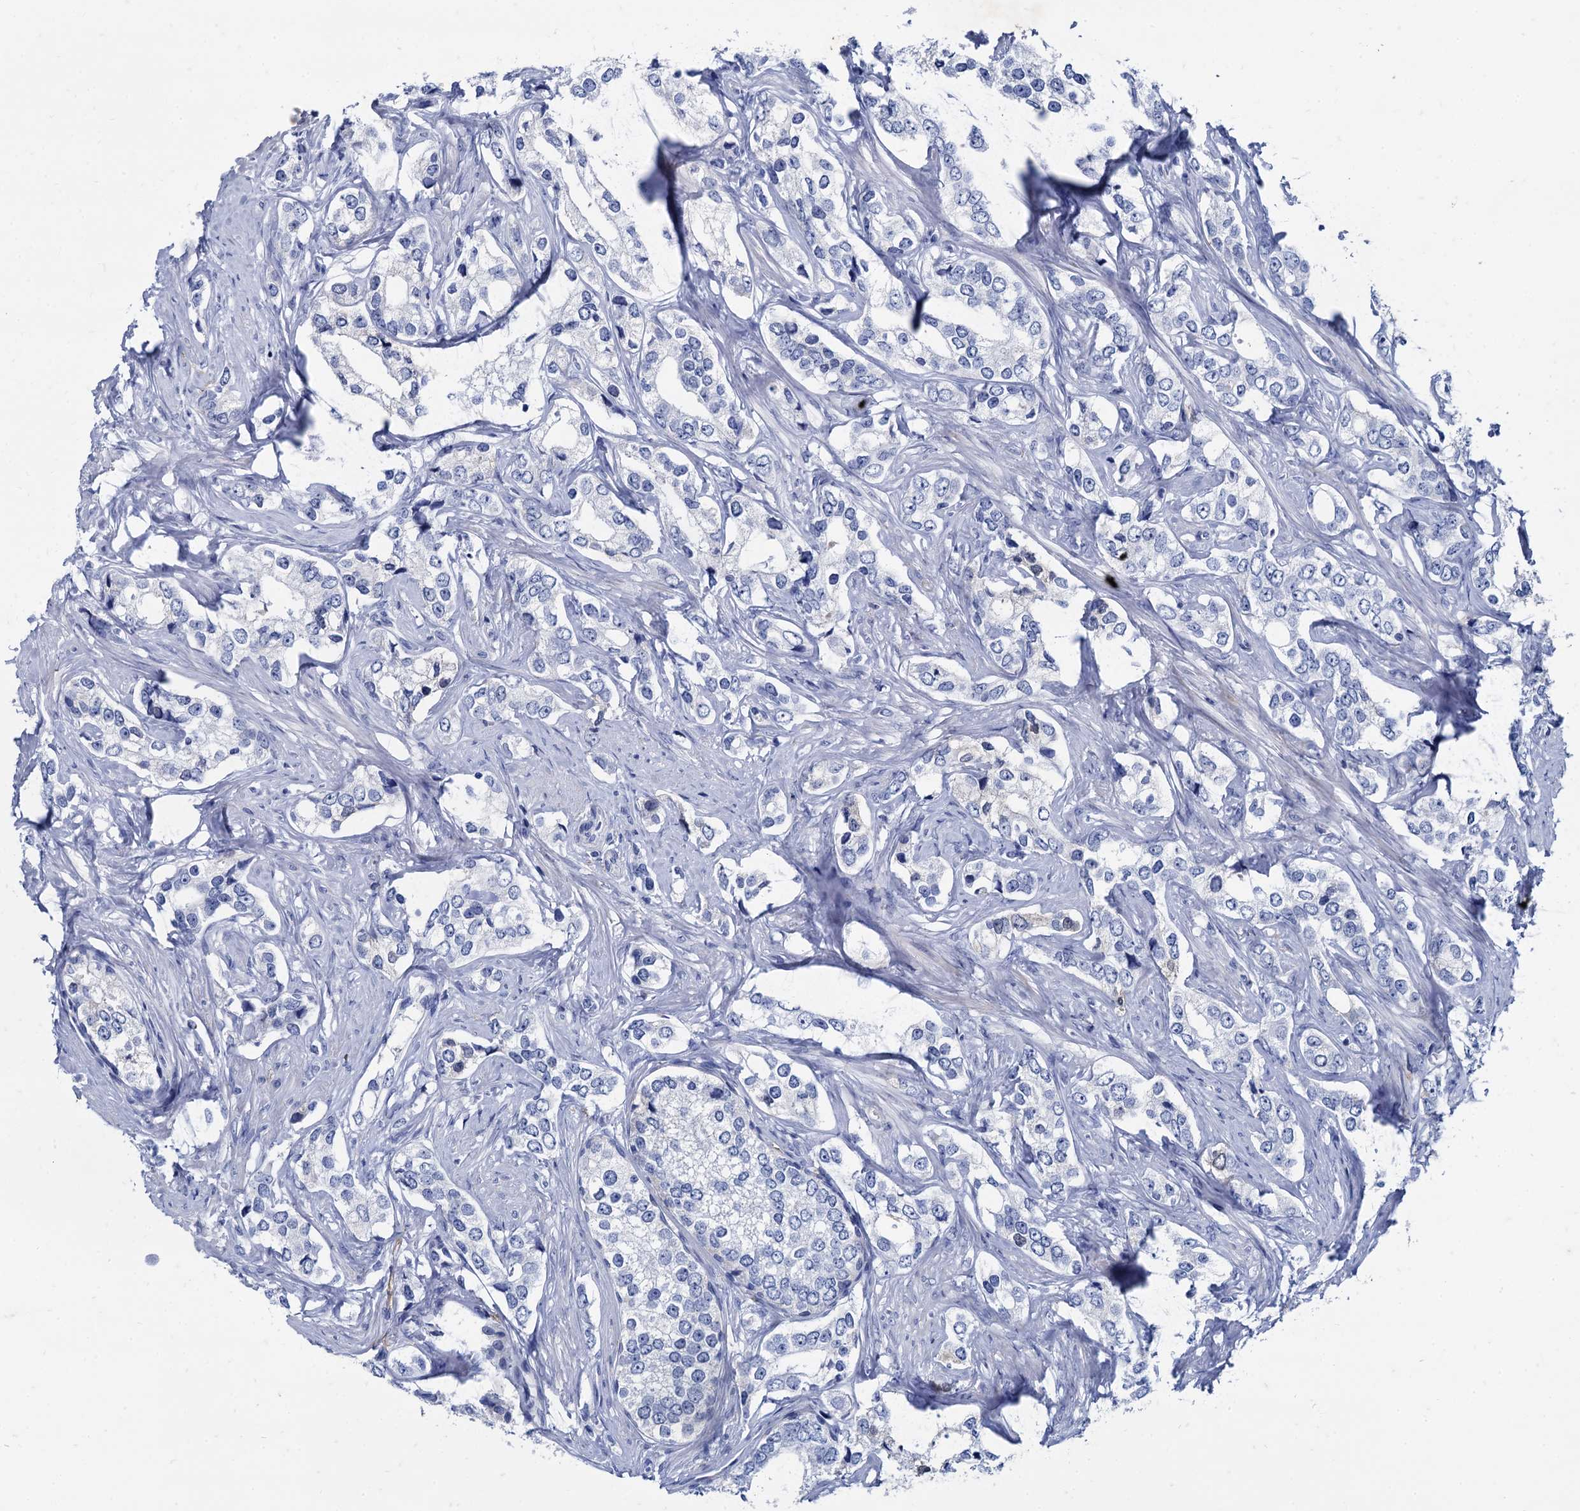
{"staining": {"intensity": "negative", "quantity": "none", "location": "none"}, "tissue": "prostate cancer", "cell_type": "Tumor cells", "image_type": "cancer", "snomed": [{"axis": "morphology", "description": "Adenocarcinoma, High grade"}, {"axis": "topography", "description": "Prostate"}], "caption": "This micrograph is of prostate cancer stained with IHC to label a protein in brown with the nuclei are counter-stained blue. There is no expression in tumor cells.", "gene": "TMEM72", "patient": {"sex": "male", "age": 66}}